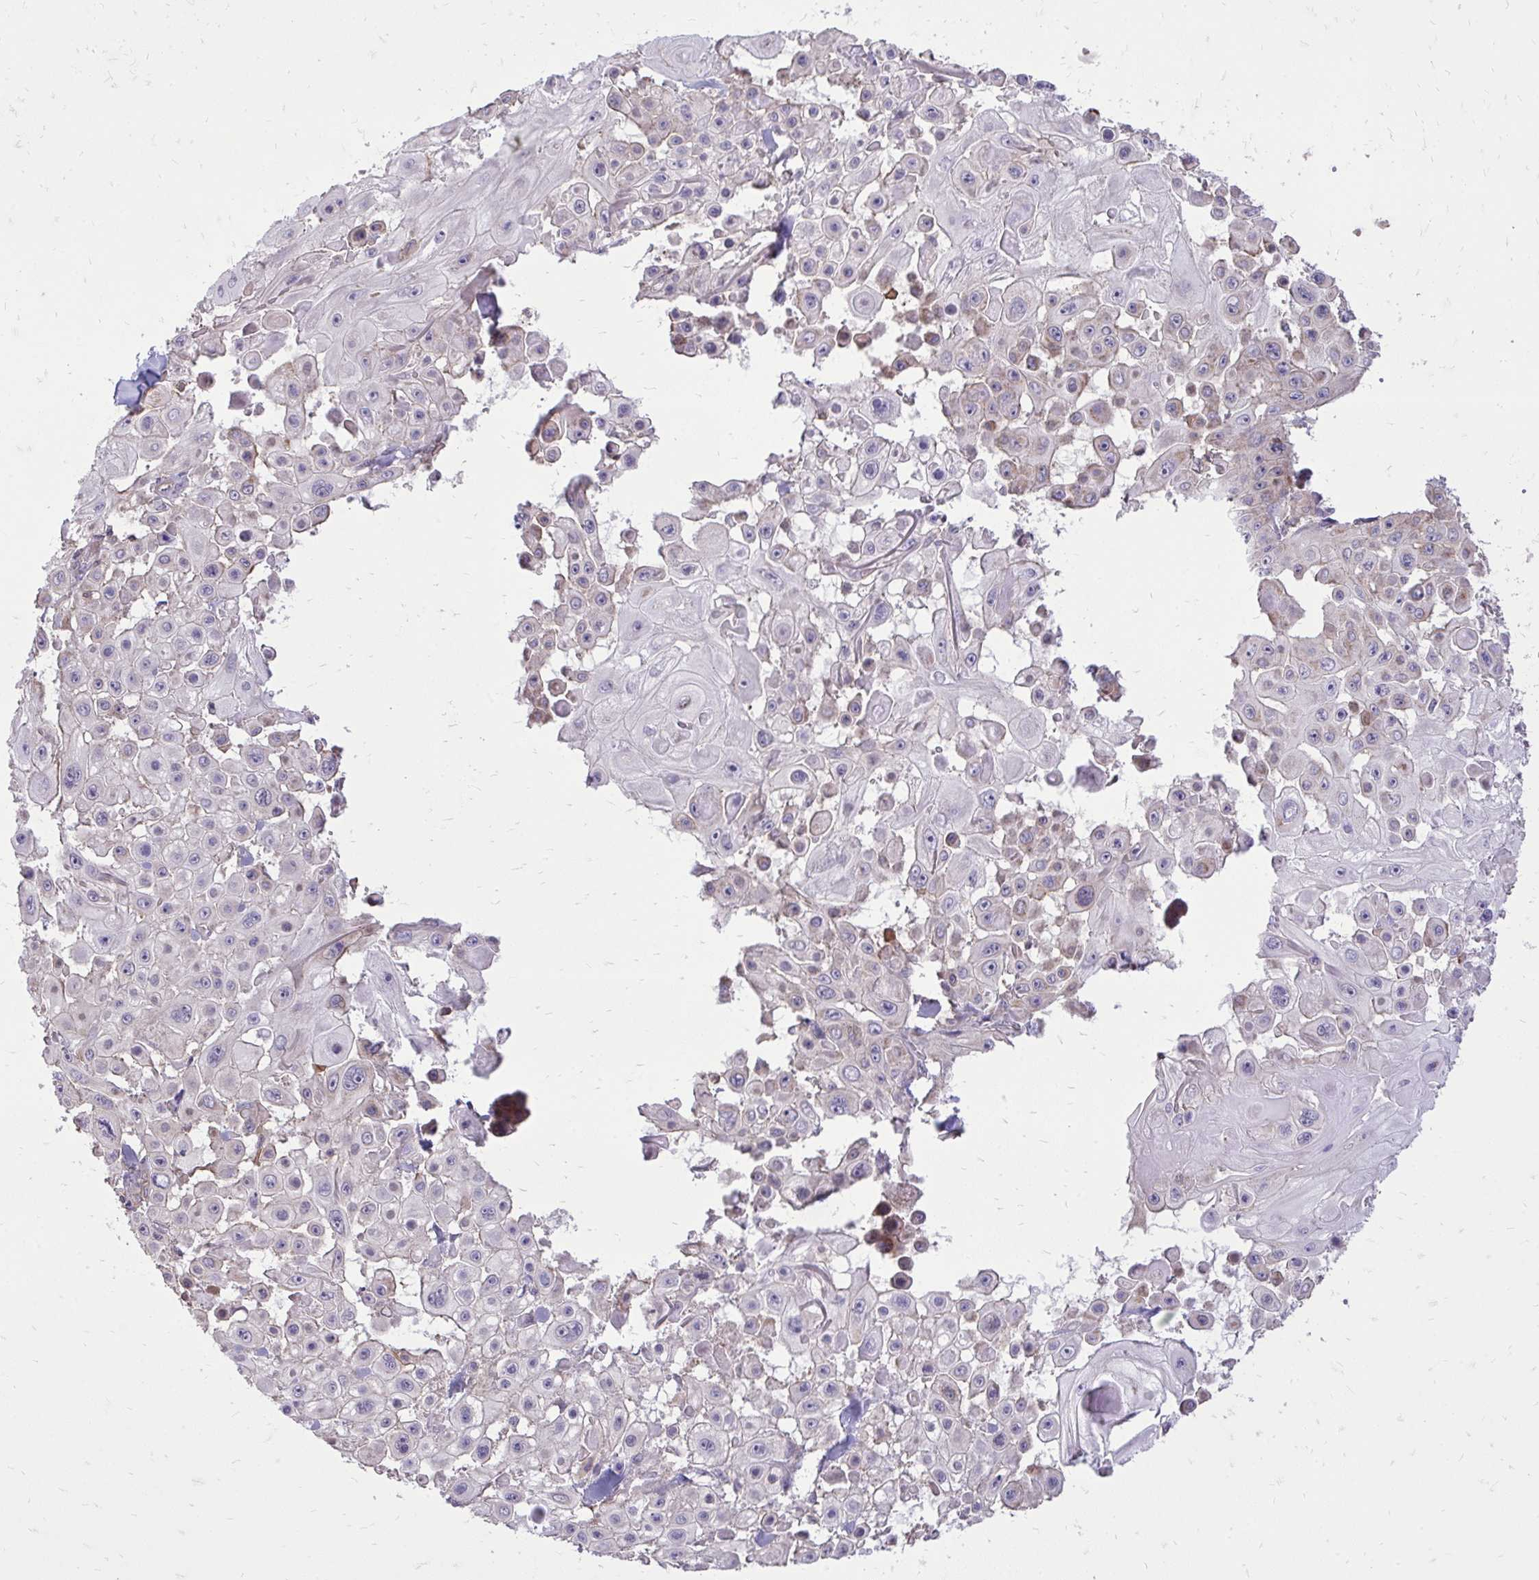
{"staining": {"intensity": "weak", "quantity": "<25%", "location": "cytoplasmic/membranous"}, "tissue": "skin cancer", "cell_type": "Tumor cells", "image_type": "cancer", "snomed": [{"axis": "morphology", "description": "Squamous cell carcinoma, NOS"}, {"axis": "topography", "description": "Skin"}], "caption": "Tumor cells are negative for protein expression in human squamous cell carcinoma (skin).", "gene": "SLC7A5", "patient": {"sex": "male", "age": 91}}